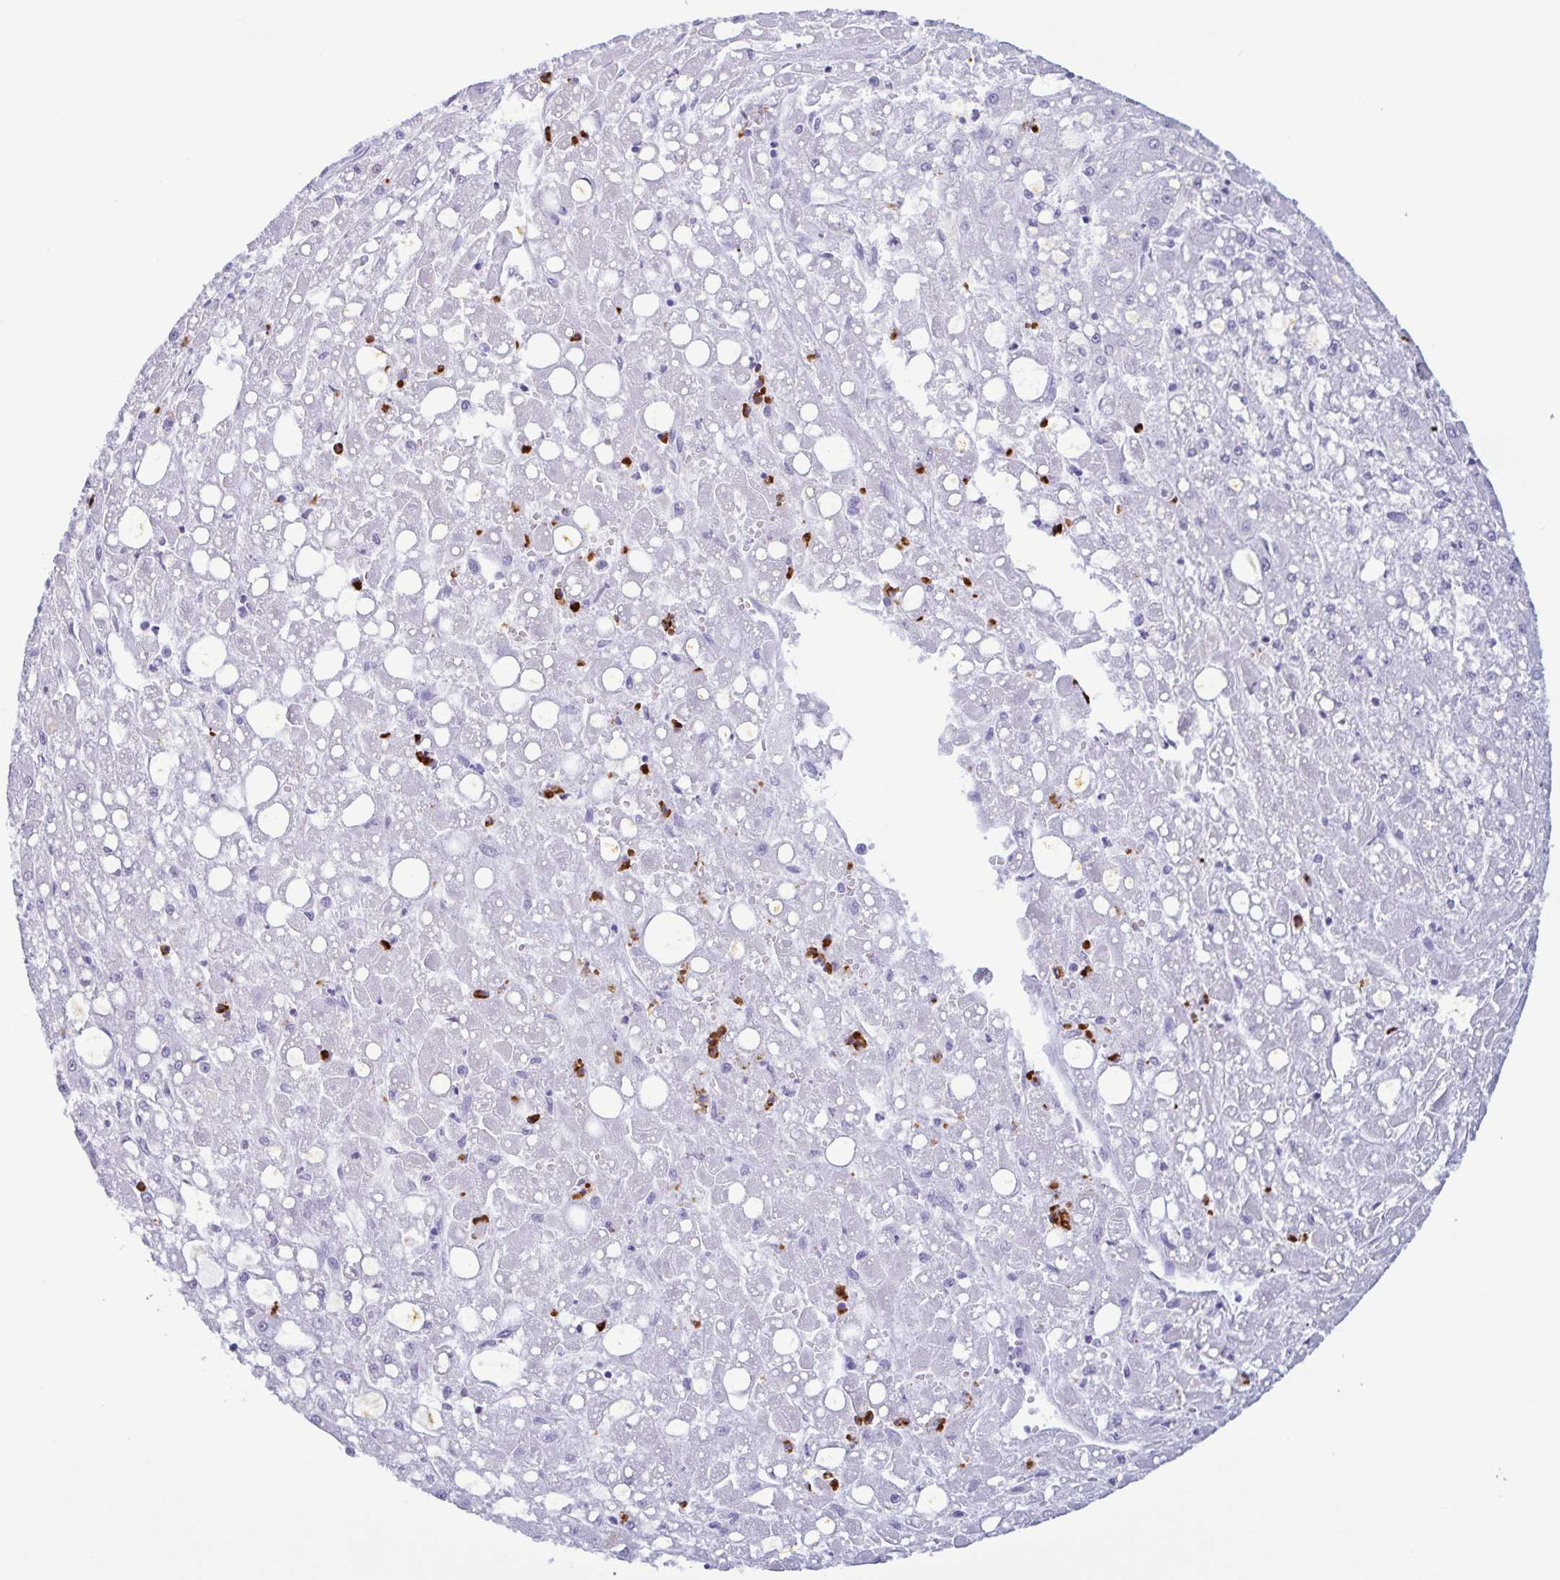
{"staining": {"intensity": "negative", "quantity": "none", "location": "none"}, "tissue": "liver cancer", "cell_type": "Tumor cells", "image_type": "cancer", "snomed": [{"axis": "morphology", "description": "Carcinoma, Hepatocellular, NOS"}, {"axis": "topography", "description": "Liver"}], "caption": "Micrograph shows no significant protein expression in tumor cells of liver cancer (hepatocellular carcinoma).", "gene": "LTF", "patient": {"sex": "male", "age": 67}}